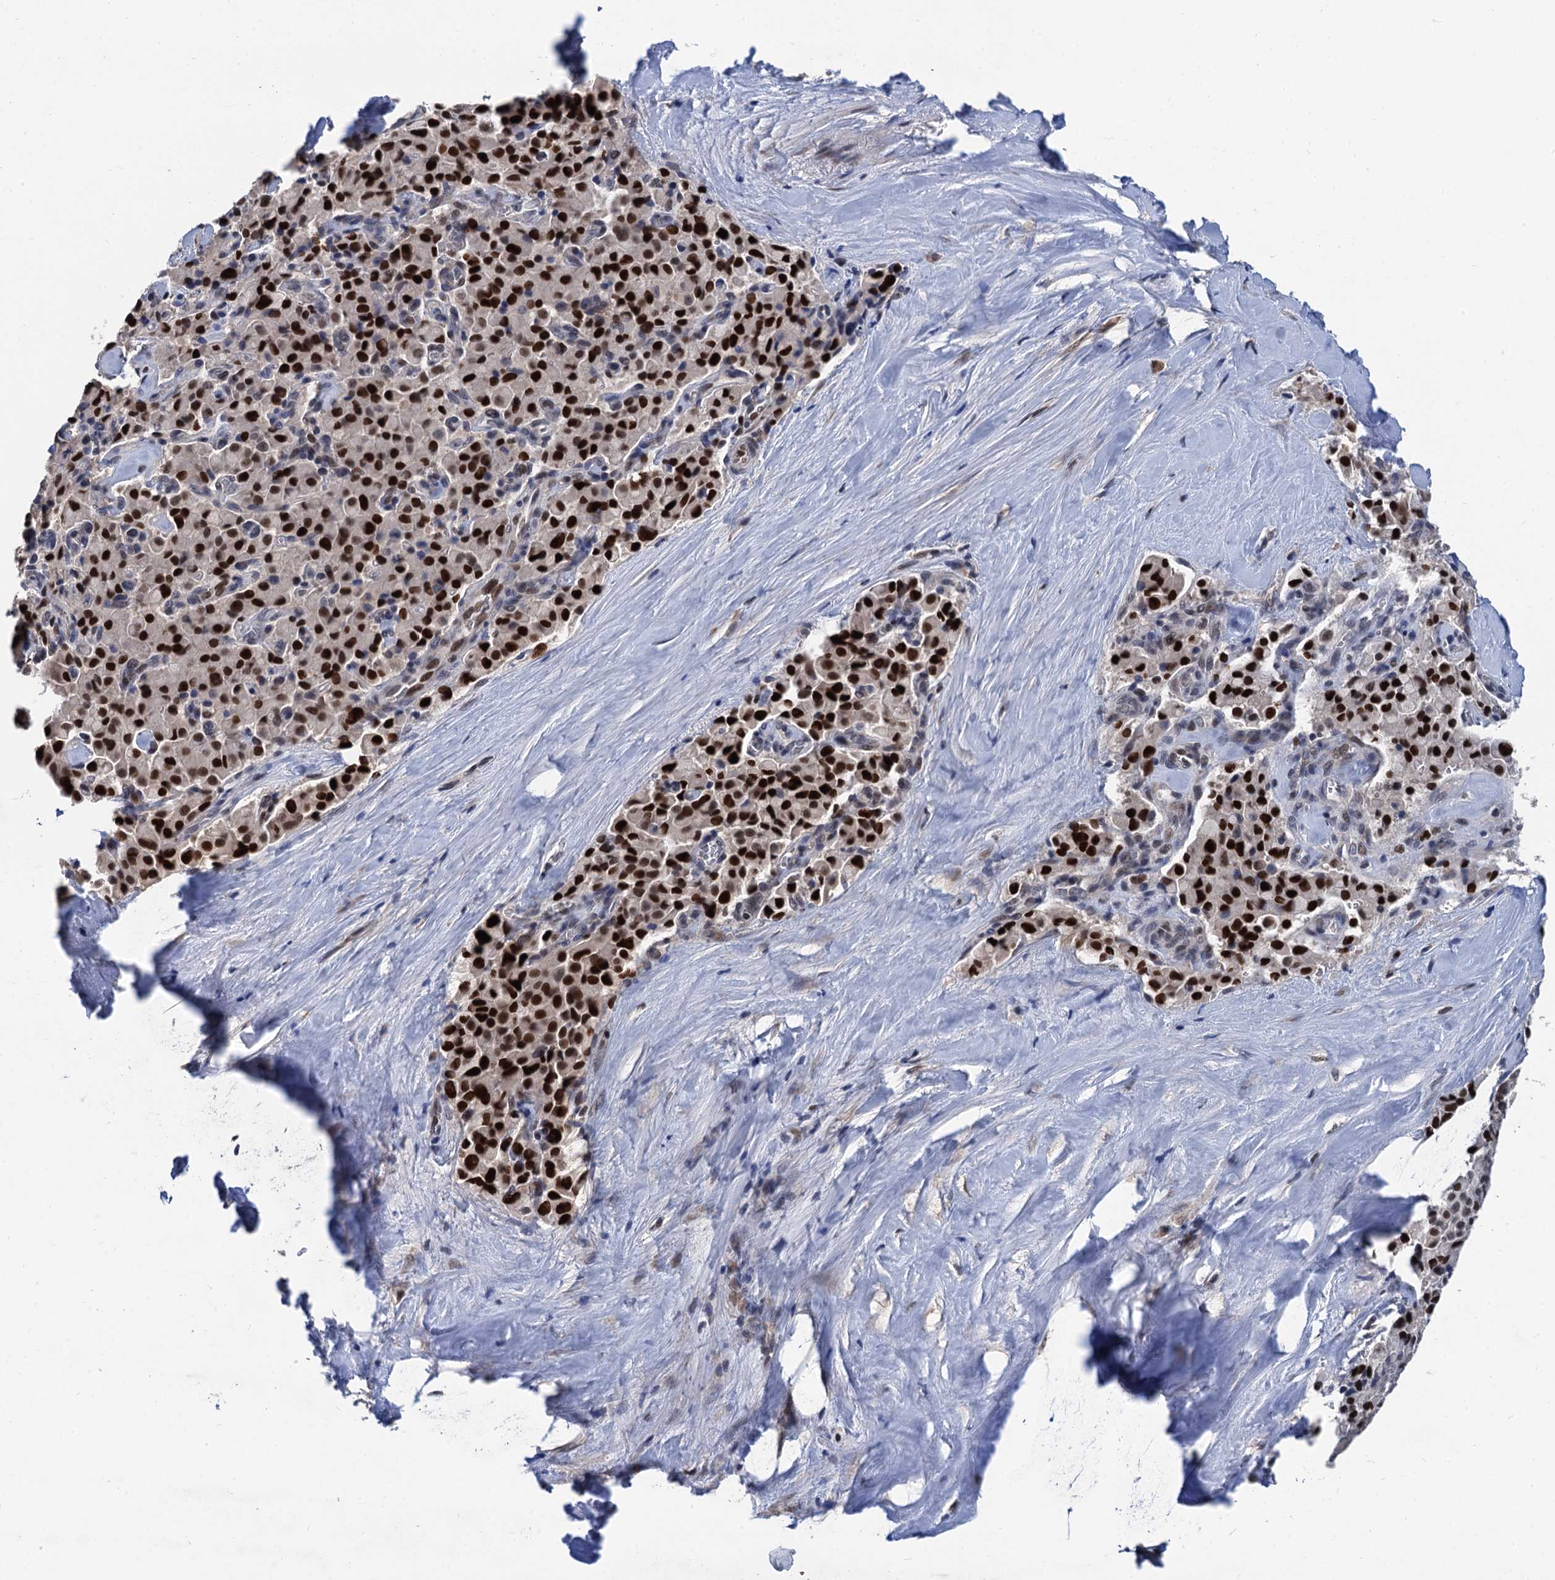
{"staining": {"intensity": "strong", "quantity": ">75%", "location": "nuclear"}, "tissue": "pancreatic cancer", "cell_type": "Tumor cells", "image_type": "cancer", "snomed": [{"axis": "morphology", "description": "Adenocarcinoma, NOS"}, {"axis": "topography", "description": "Pancreas"}], "caption": "A brown stain shows strong nuclear positivity of a protein in human pancreatic adenocarcinoma tumor cells.", "gene": "TSEN34", "patient": {"sex": "male", "age": 65}}